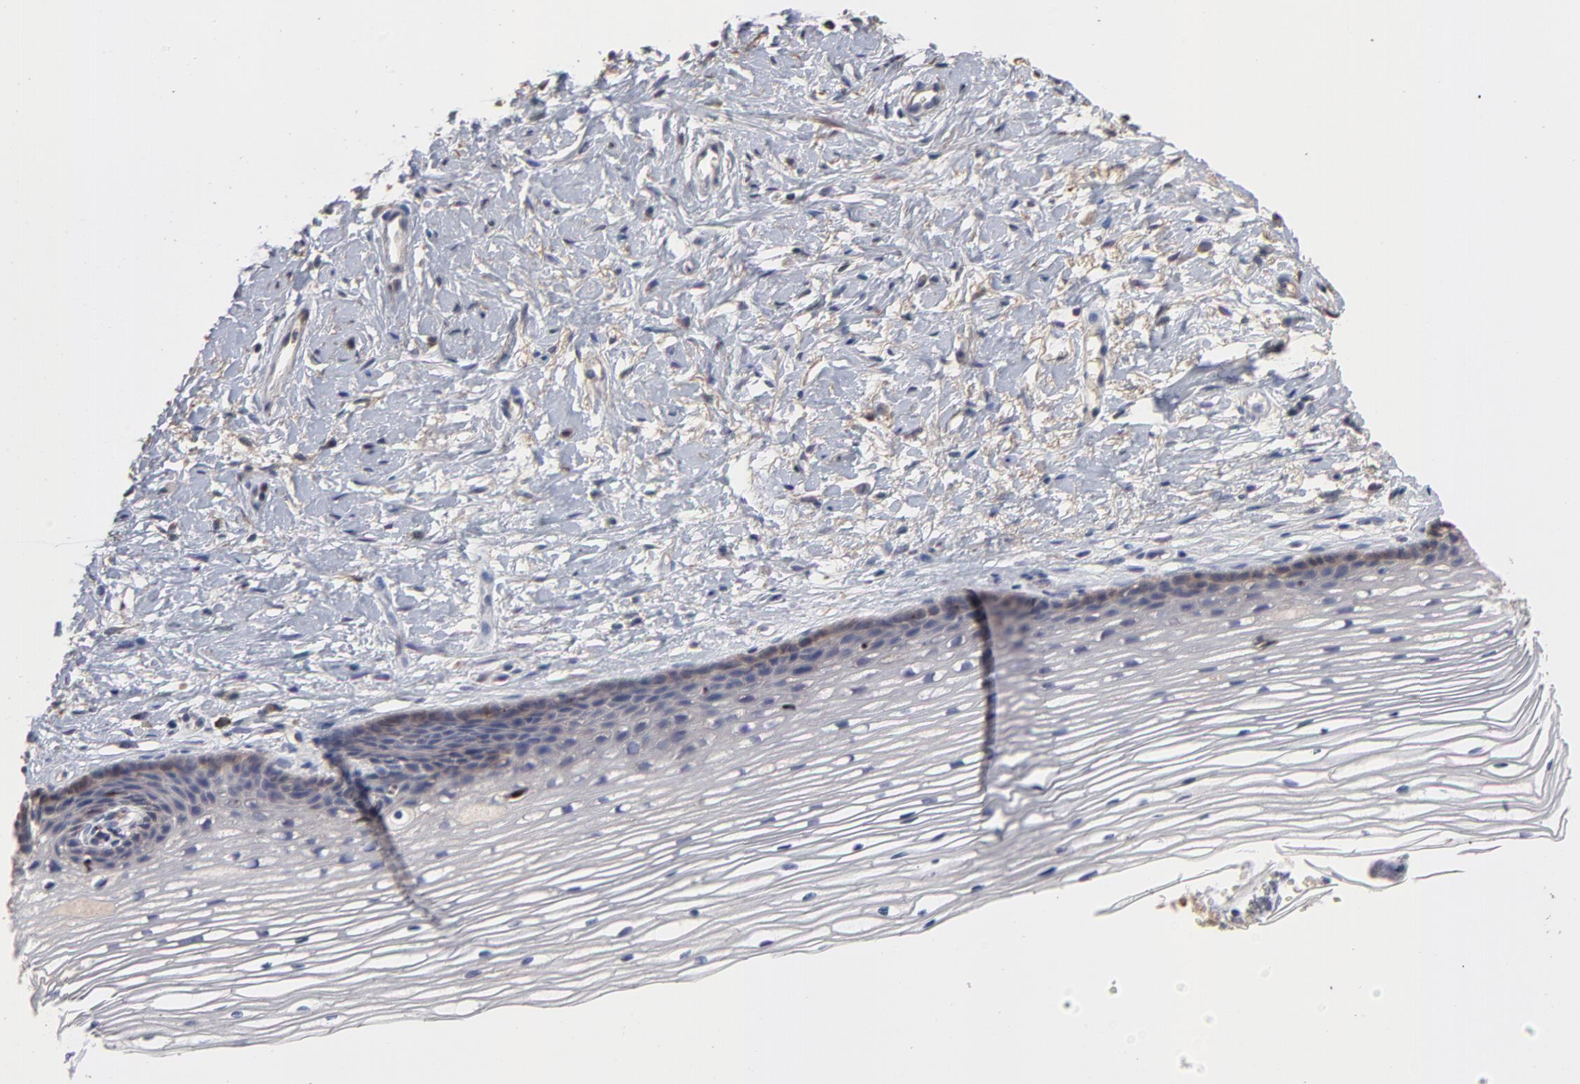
{"staining": {"intensity": "weak", "quantity": "25%-75%", "location": "cytoplasmic/membranous"}, "tissue": "cervix", "cell_type": "Glandular cells", "image_type": "normal", "snomed": [{"axis": "morphology", "description": "Normal tissue, NOS"}, {"axis": "topography", "description": "Cervix"}], "caption": "Cervix stained with immunohistochemistry (IHC) demonstrates weak cytoplasmic/membranous expression in approximately 25%-75% of glandular cells.", "gene": "TANGO2", "patient": {"sex": "female", "age": 77}}